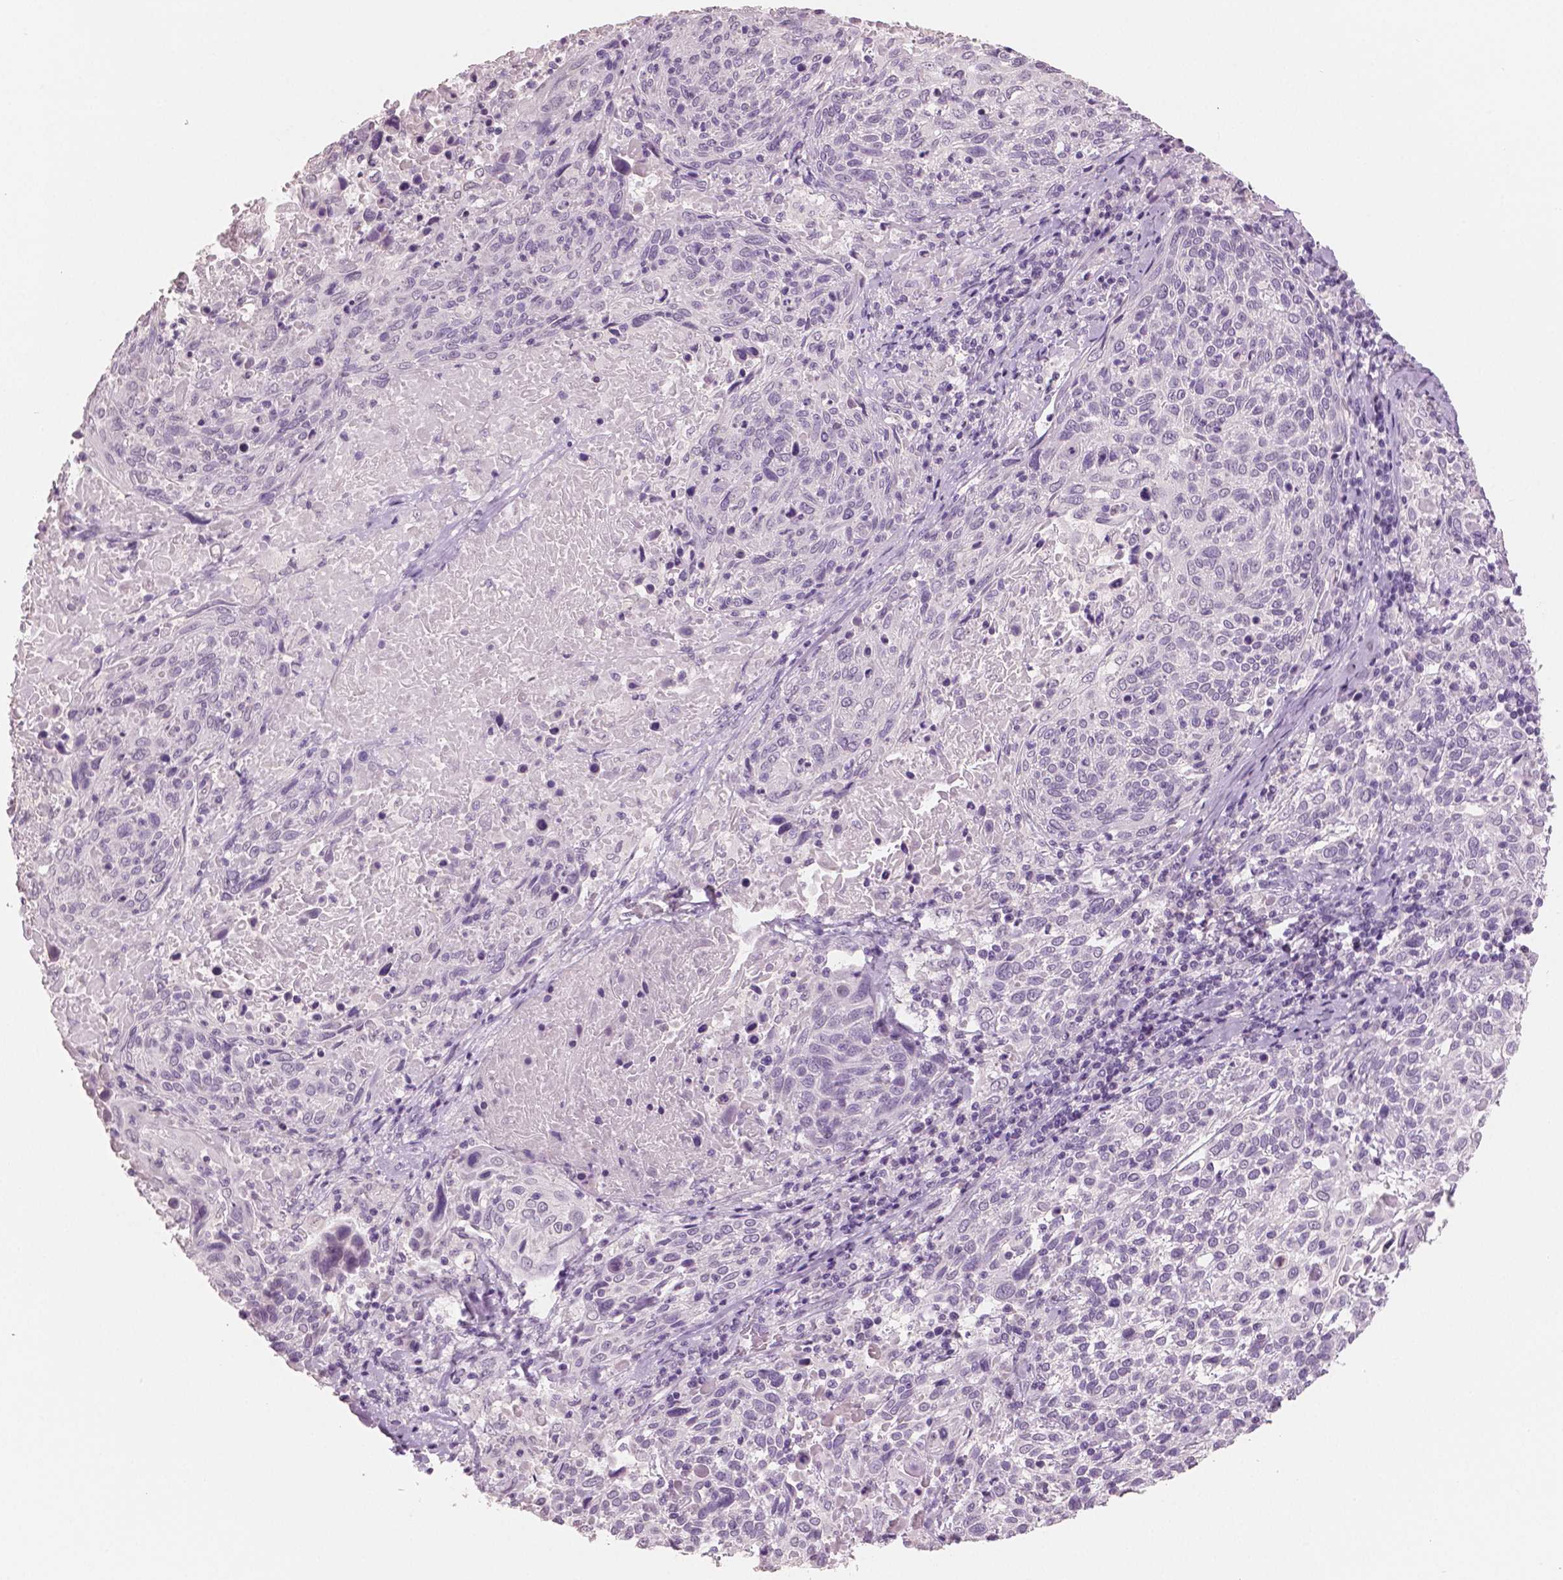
{"staining": {"intensity": "negative", "quantity": "none", "location": "none"}, "tissue": "cervical cancer", "cell_type": "Tumor cells", "image_type": "cancer", "snomed": [{"axis": "morphology", "description": "Squamous cell carcinoma, NOS"}, {"axis": "topography", "description": "Cervix"}], "caption": "DAB immunohistochemical staining of human cervical squamous cell carcinoma demonstrates no significant positivity in tumor cells.", "gene": "NECAB2", "patient": {"sex": "female", "age": 61}}